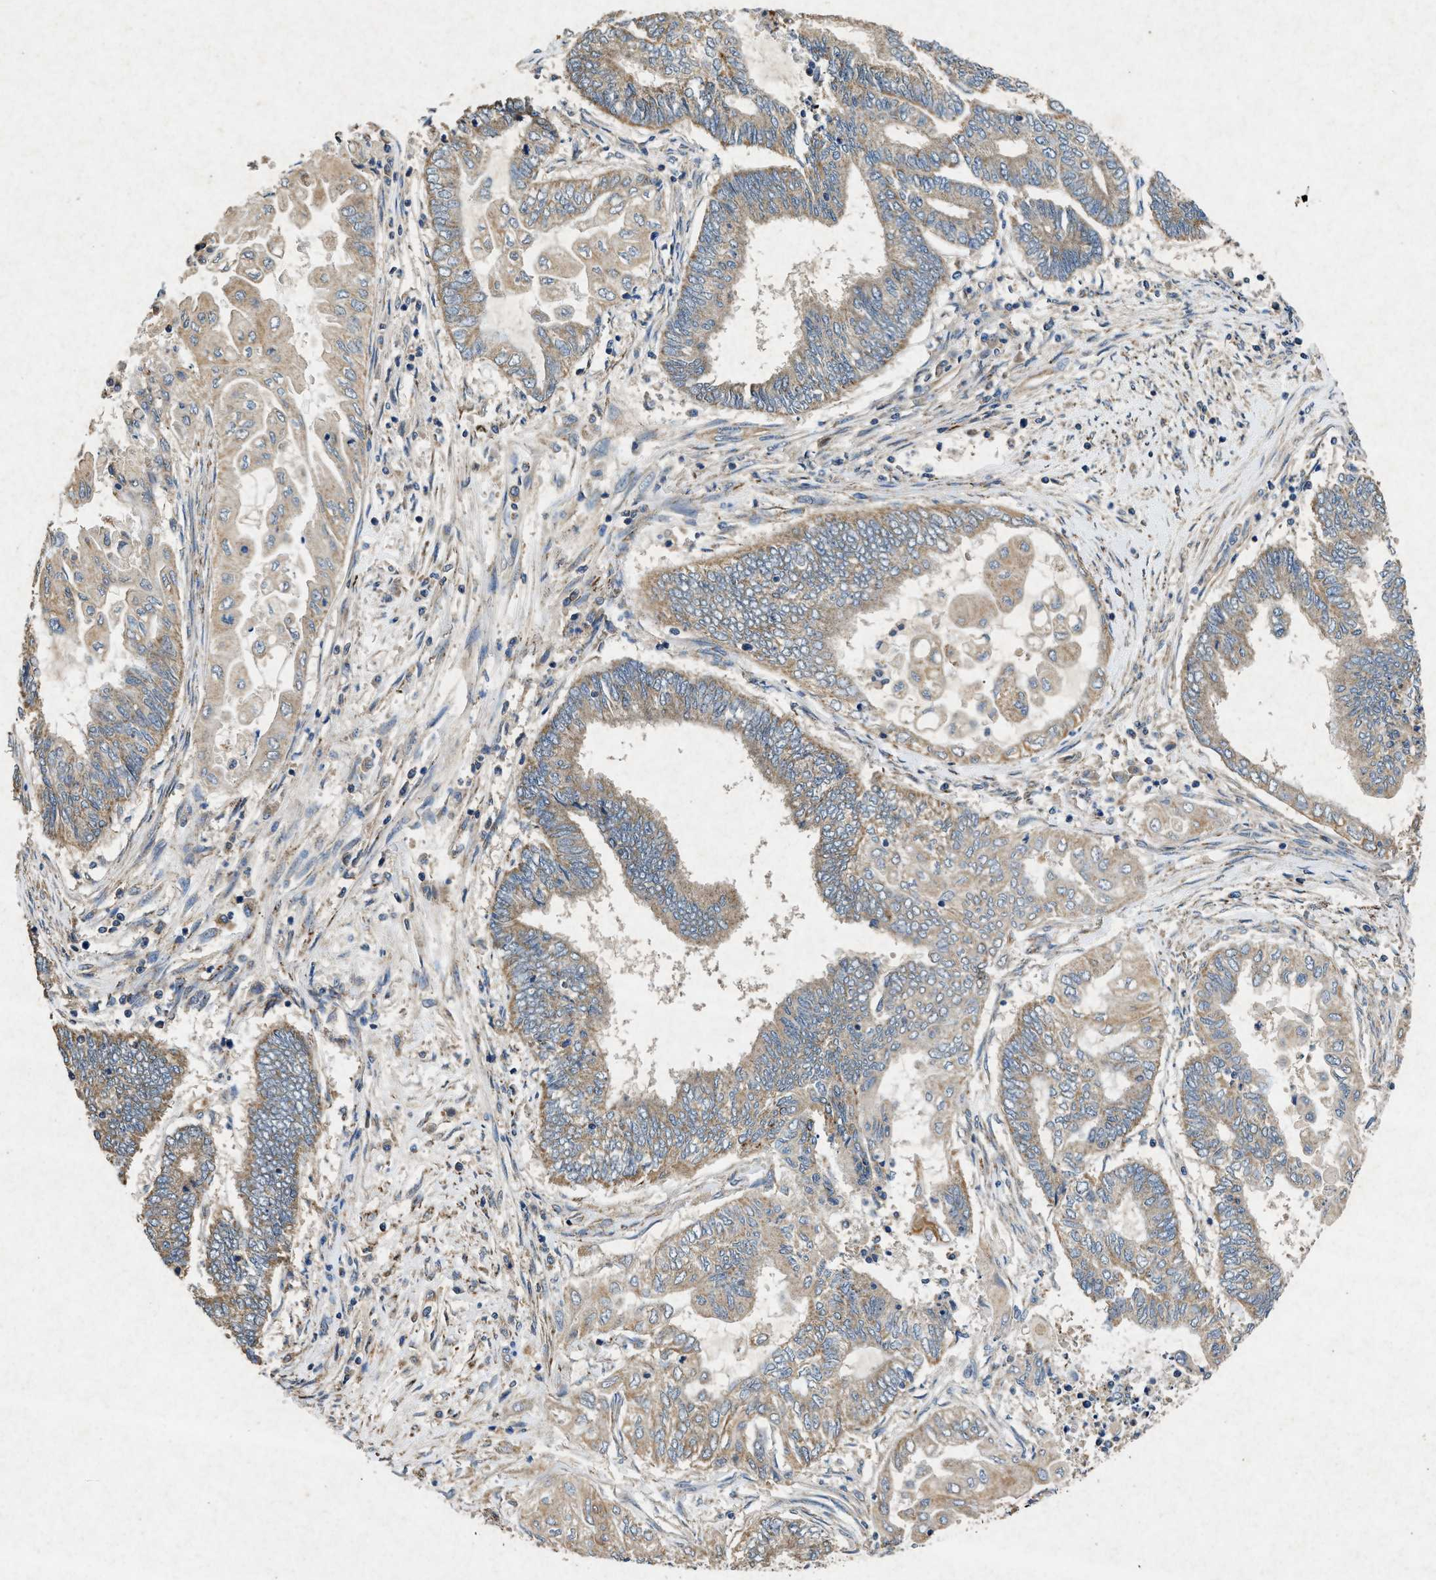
{"staining": {"intensity": "weak", "quantity": ">75%", "location": "cytoplasmic/membranous"}, "tissue": "endometrial cancer", "cell_type": "Tumor cells", "image_type": "cancer", "snomed": [{"axis": "morphology", "description": "Adenocarcinoma, NOS"}, {"axis": "topography", "description": "Uterus"}, {"axis": "topography", "description": "Endometrium"}], "caption": "Immunohistochemical staining of human endometrial adenocarcinoma shows low levels of weak cytoplasmic/membranous protein staining in approximately >75% of tumor cells.", "gene": "CDK15", "patient": {"sex": "female", "age": 70}}